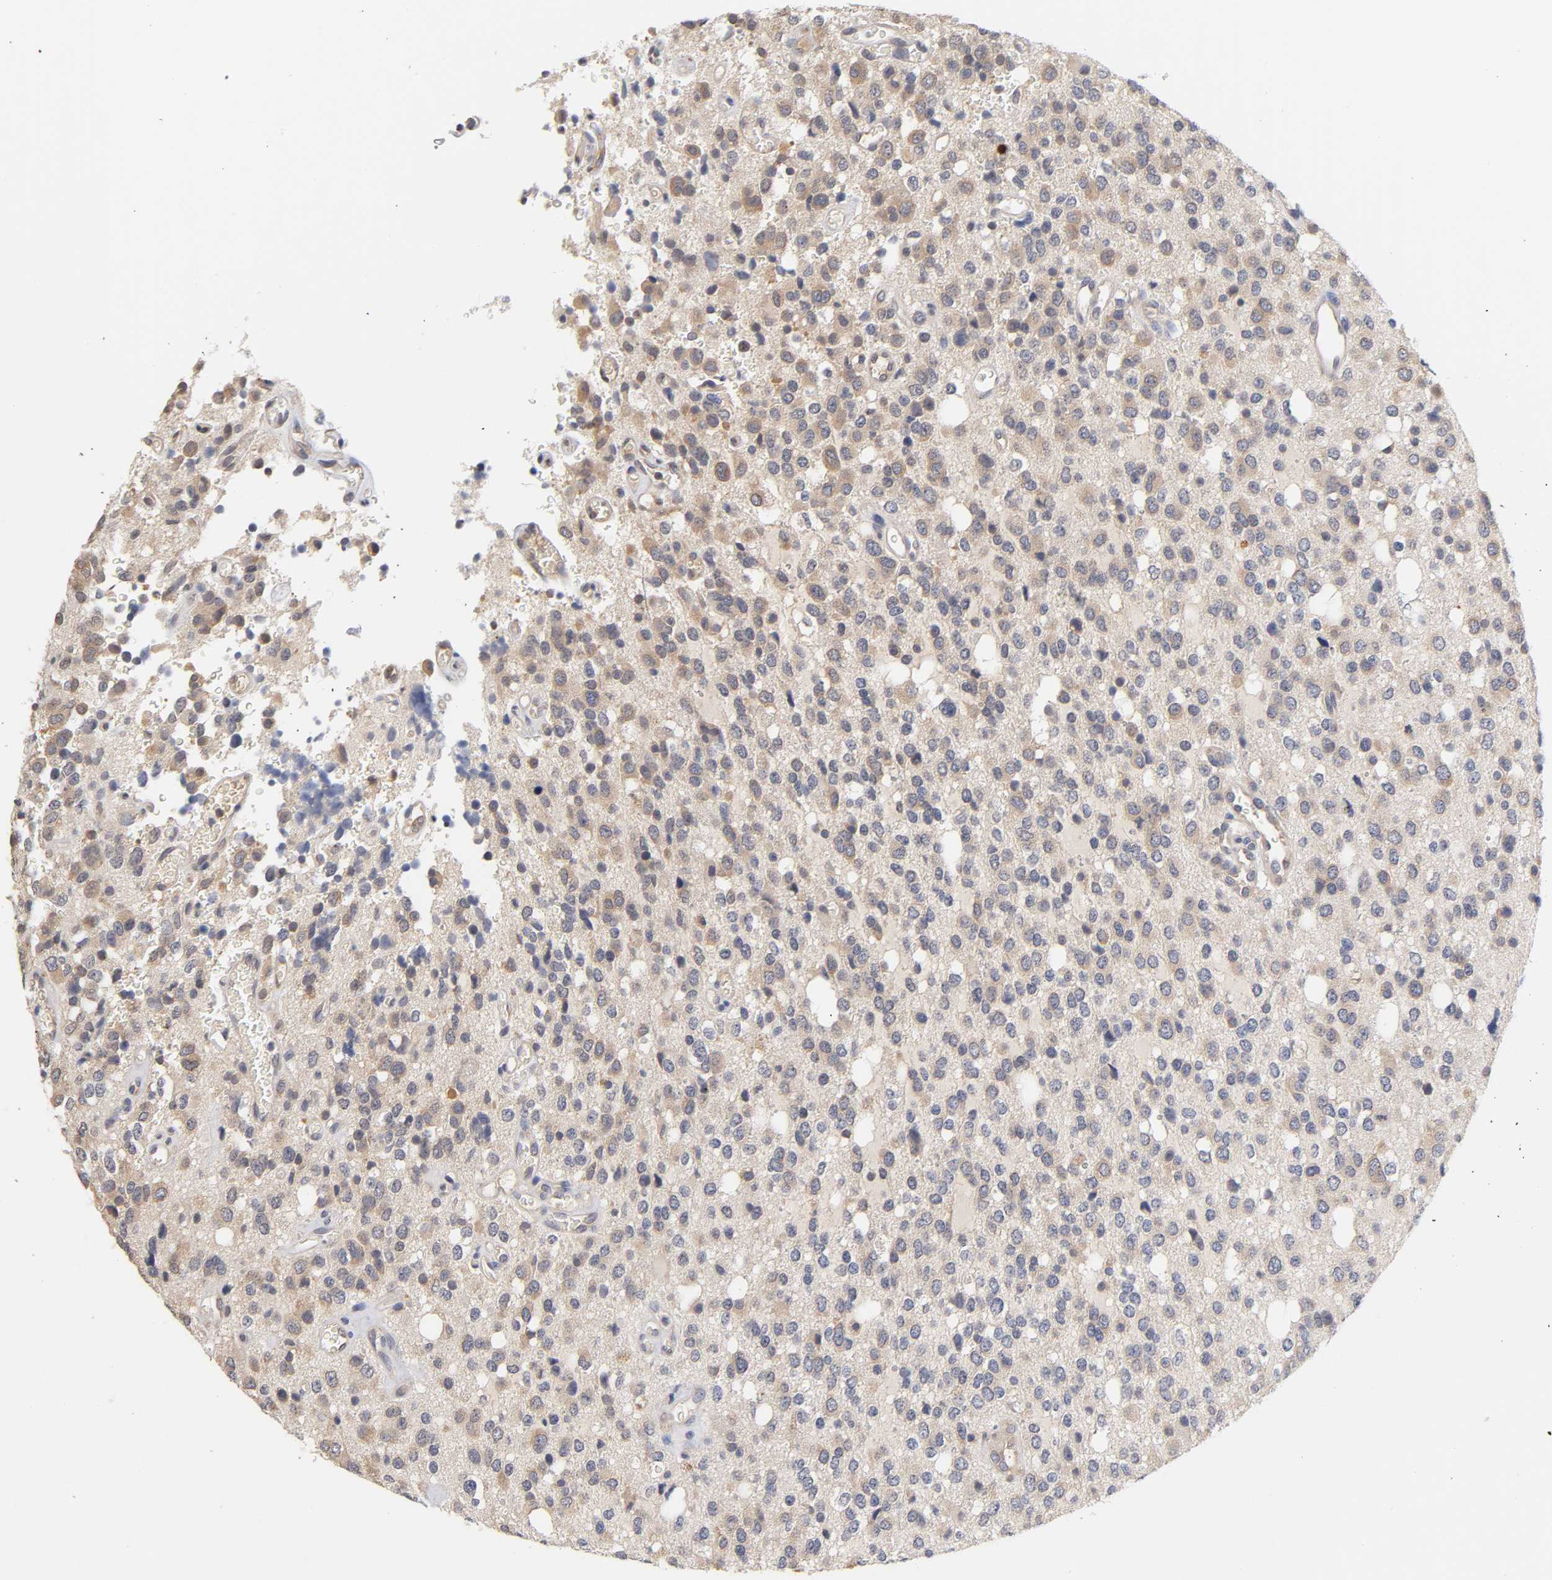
{"staining": {"intensity": "moderate", "quantity": "25%-75%", "location": "cytoplasmic/membranous"}, "tissue": "glioma", "cell_type": "Tumor cells", "image_type": "cancer", "snomed": [{"axis": "morphology", "description": "Glioma, malignant, High grade"}, {"axis": "topography", "description": "Brain"}], "caption": "A histopathology image of malignant high-grade glioma stained for a protein displays moderate cytoplasmic/membranous brown staining in tumor cells.", "gene": "RPS29", "patient": {"sex": "male", "age": 47}}